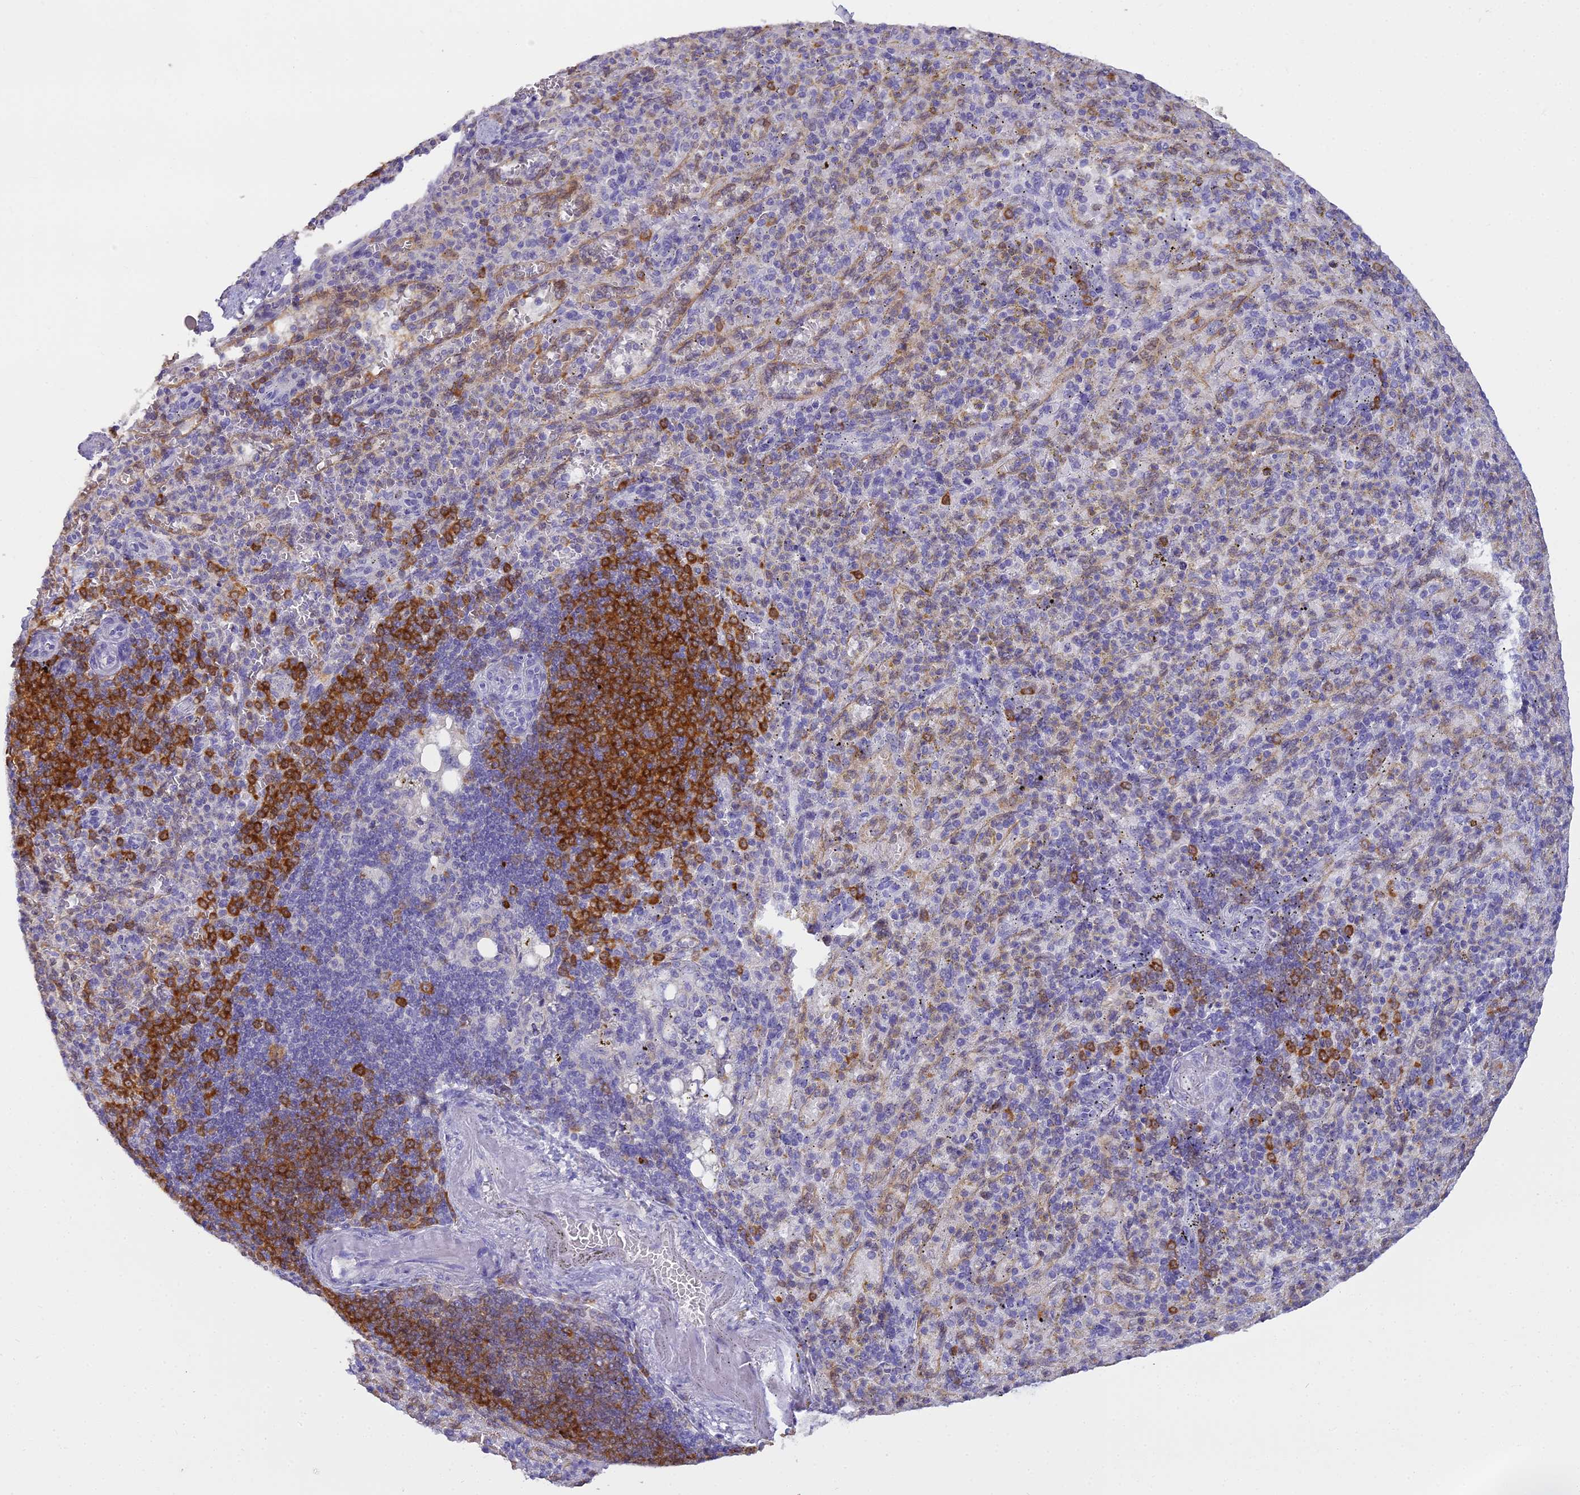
{"staining": {"intensity": "strong", "quantity": "<25%", "location": "cytoplasmic/membranous"}, "tissue": "spleen", "cell_type": "Cells in red pulp", "image_type": "normal", "snomed": [{"axis": "morphology", "description": "Normal tissue, NOS"}, {"axis": "topography", "description": "Spleen"}], "caption": "Immunohistochemistry (IHC) image of benign human spleen stained for a protein (brown), which displays medium levels of strong cytoplasmic/membranous staining in about <25% of cells in red pulp.", "gene": "BLNK", "patient": {"sex": "female", "age": 74}}